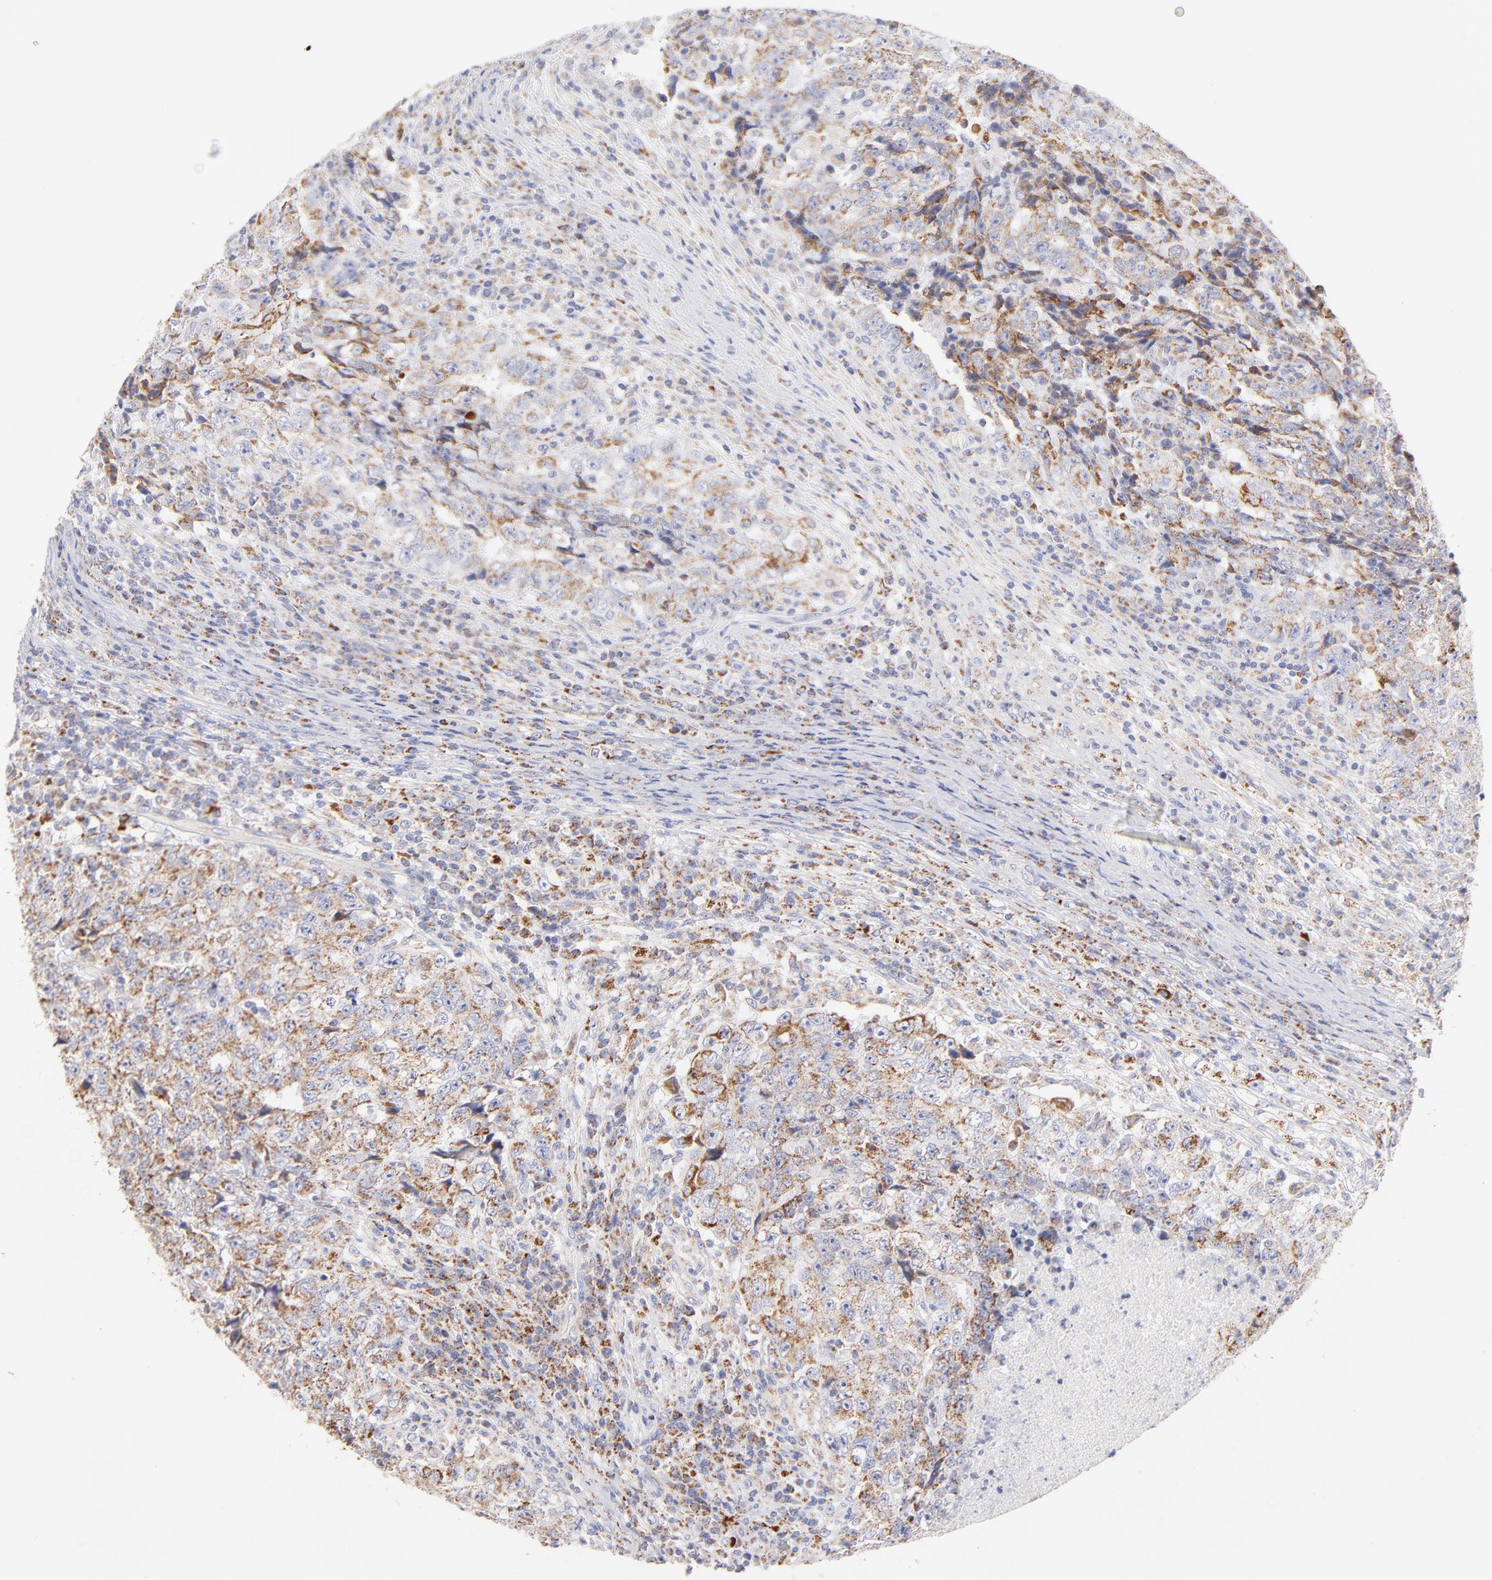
{"staining": {"intensity": "moderate", "quantity": ">75%", "location": "cytoplasmic/membranous"}, "tissue": "testis cancer", "cell_type": "Tumor cells", "image_type": "cancer", "snomed": [{"axis": "morphology", "description": "Necrosis, NOS"}, {"axis": "morphology", "description": "Carcinoma, Embryonal, NOS"}, {"axis": "topography", "description": "Testis"}], "caption": "There is medium levels of moderate cytoplasmic/membranous staining in tumor cells of testis cancer, as demonstrated by immunohistochemical staining (brown color).", "gene": "AIFM1", "patient": {"sex": "male", "age": 19}}